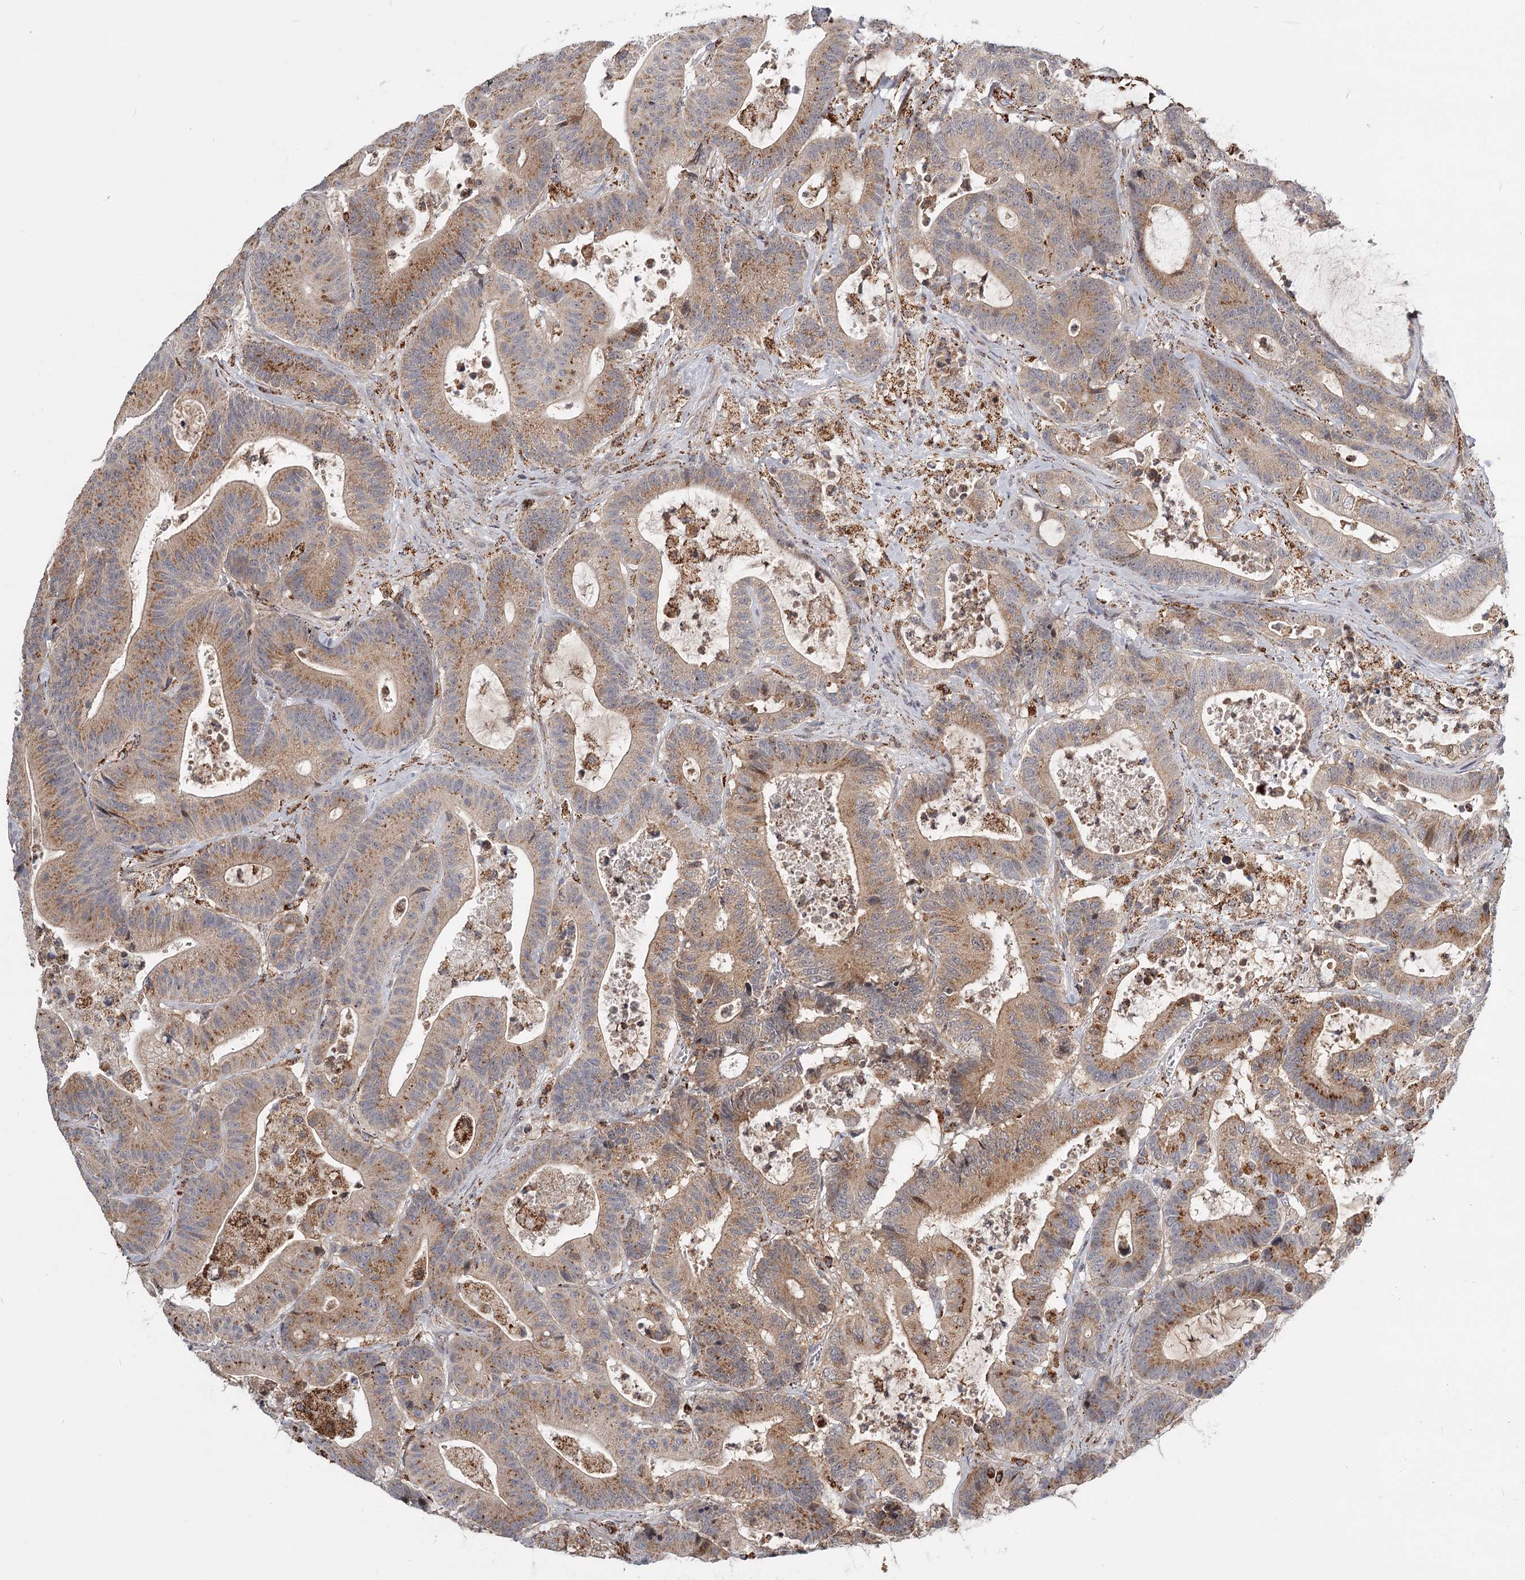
{"staining": {"intensity": "moderate", "quantity": ">75%", "location": "cytoplasmic/membranous"}, "tissue": "colorectal cancer", "cell_type": "Tumor cells", "image_type": "cancer", "snomed": [{"axis": "morphology", "description": "Adenocarcinoma, NOS"}, {"axis": "topography", "description": "Colon"}], "caption": "A brown stain shows moderate cytoplasmic/membranous expression of a protein in adenocarcinoma (colorectal) tumor cells.", "gene": "CDC123", "patient": {"sex": "female", "age": 84}}